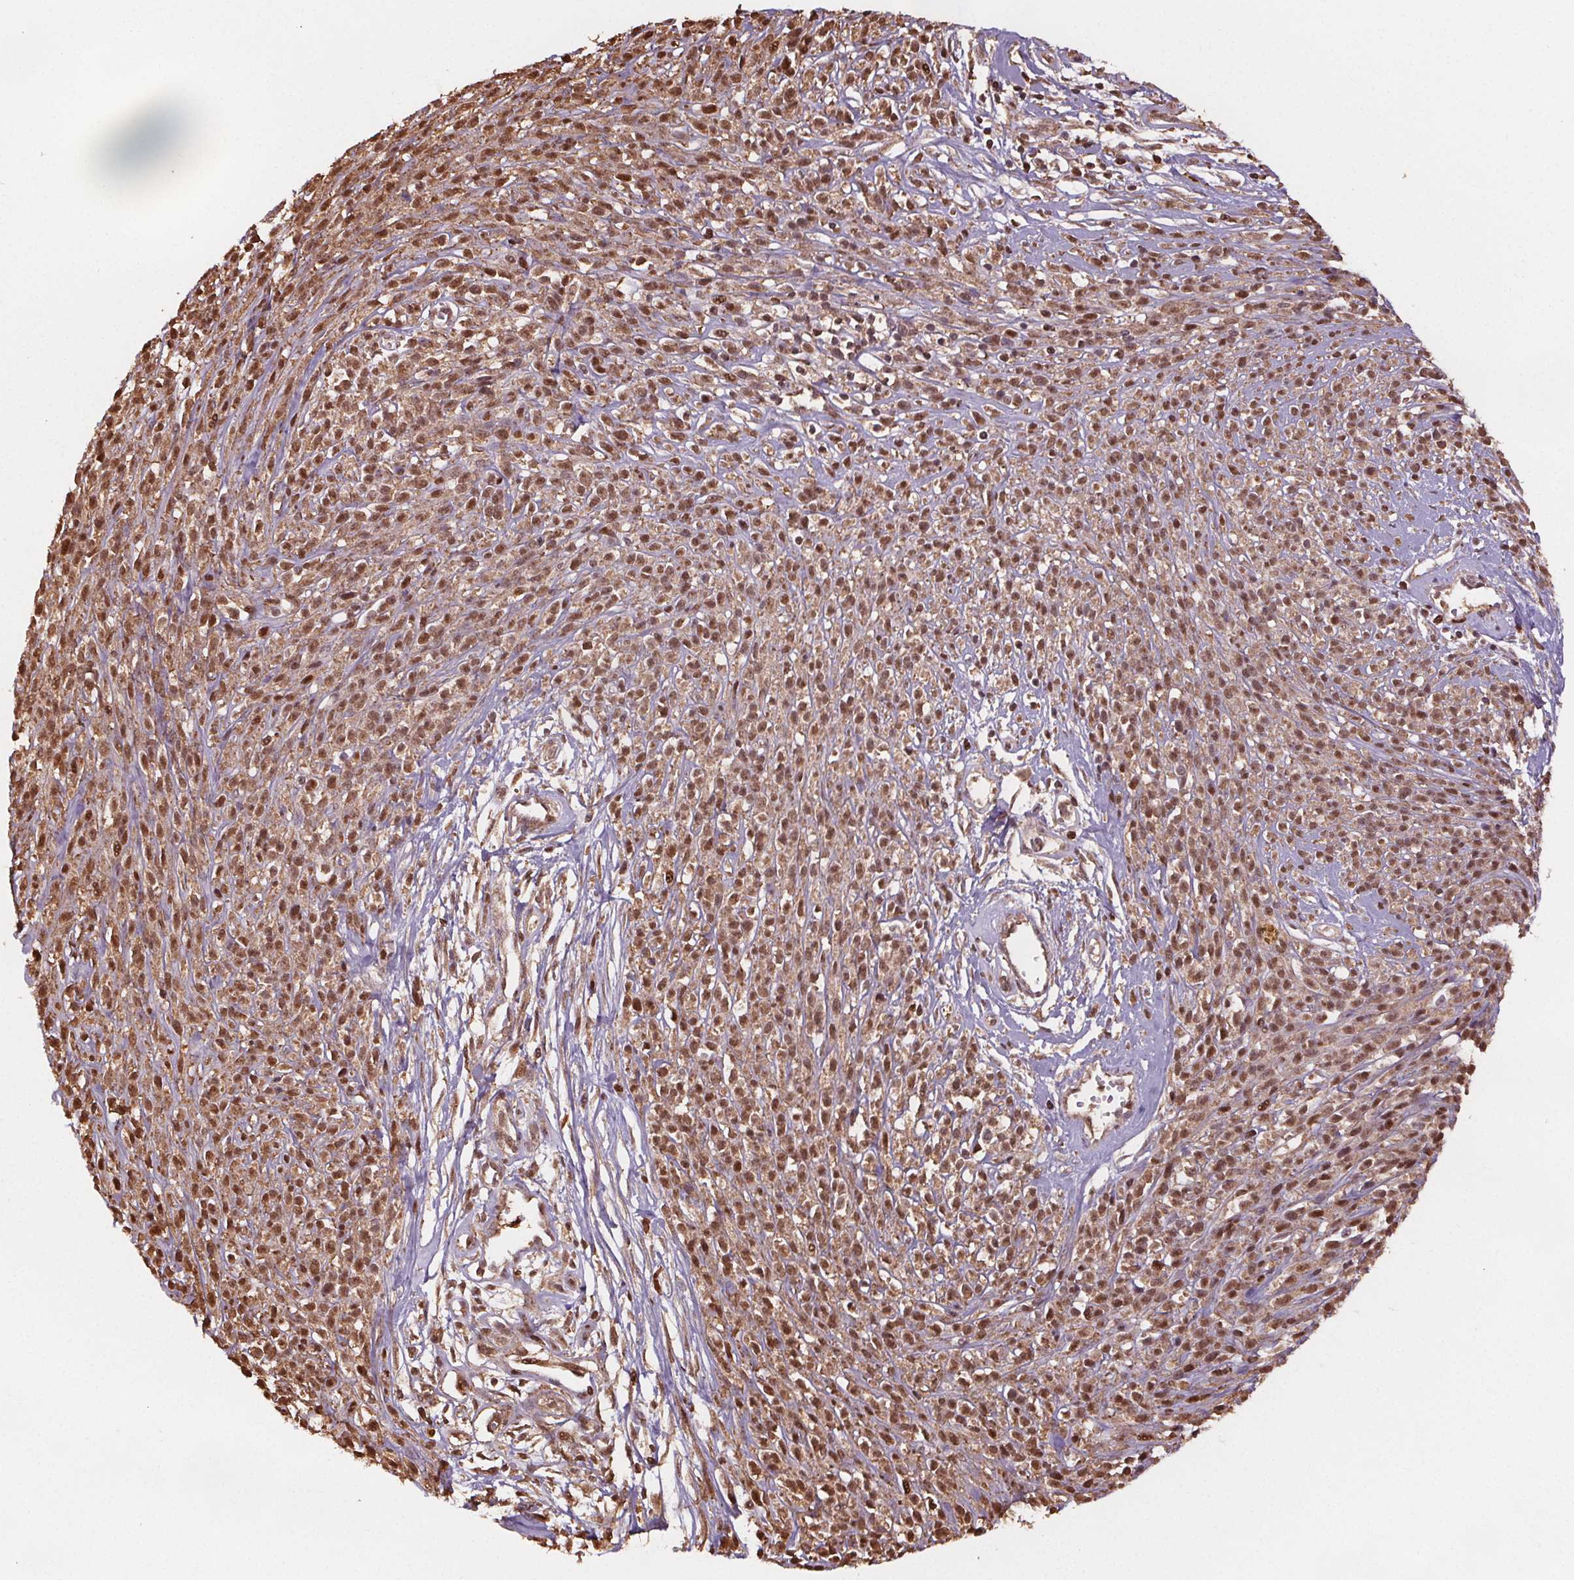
{"staining": {"intensity": "moderate", "quantity": ">75%", "location": "cytoplasmic/membranous,nuclear"}, "tissue": "melanoma", "cell_type": "Tumor cells", "image_type": "cancer", "snomed": [{"axis": "morphology", "description": "Malignant melanoma, NOS"}, {"axis": "topography", "description": "Skin"}, {"axis": "topography", "description": "Skin of trunk"}], "caption": "An image of malignant melanoma stained for a protein reveals moderate cytoplasmic/membranous and nuclear brown staining in tumor cells.", "gene": "ENO1", "patient": {"sex": "male", "age": 74}}